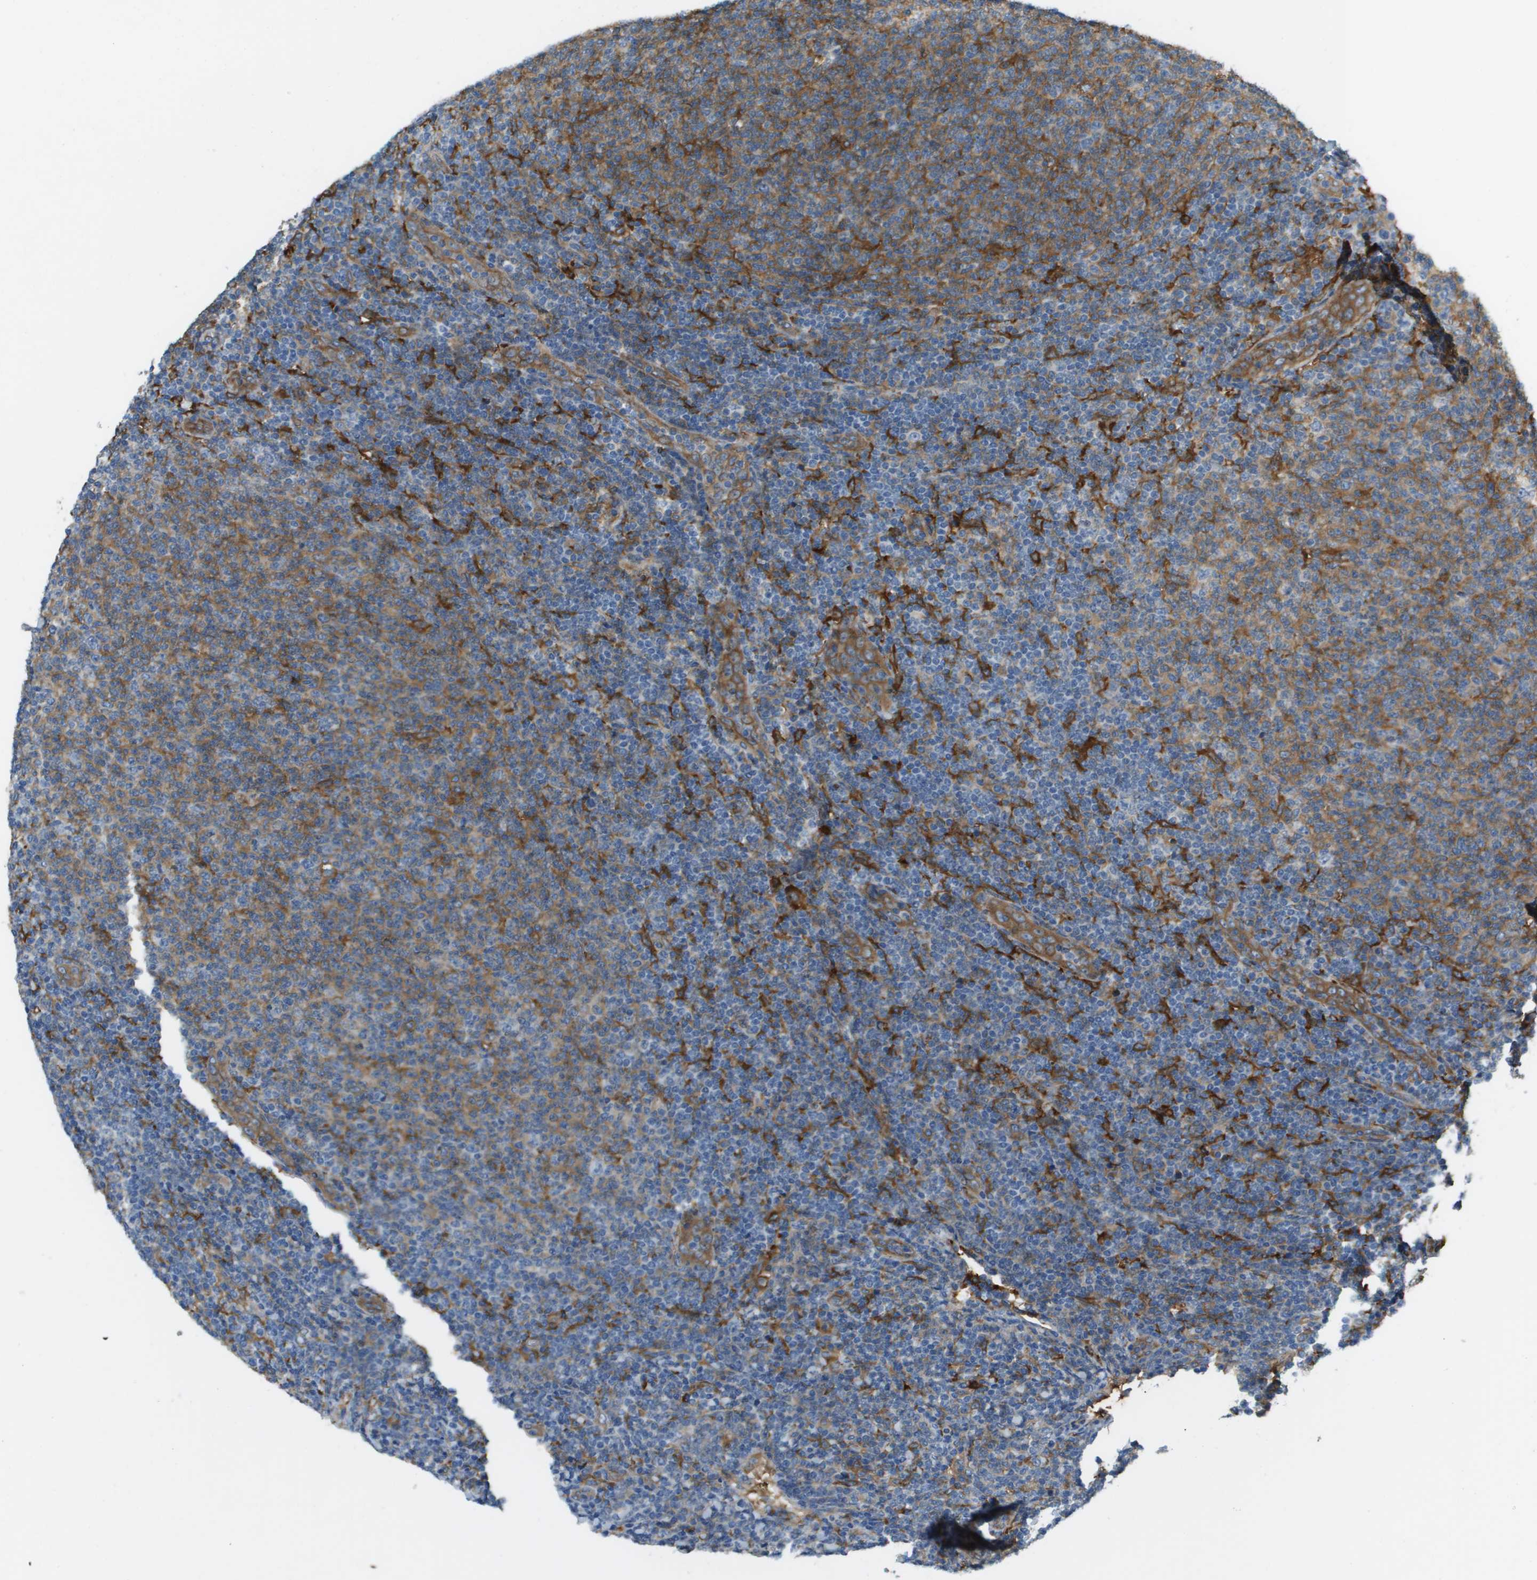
{"staining": {"intensity": "negative", "quantity": "none", "location": "none"}, "tissue": "lymphoma", "cell_type": "Tumor cells", "image_type": "cancer", "snomed": [{"axis": "morphology", "description": "Malignant lymphoma, non-Hodgkin's type, Low grade"}, {"axis": "topography", "description": "Lymph node"}], "caption": "There is no significant expression in tumor cells of low-grade malignant lymphoma, non-Hodgkin's type.", "gene": "CORO1B", "patient": {"sex": "male", "age": 66}}